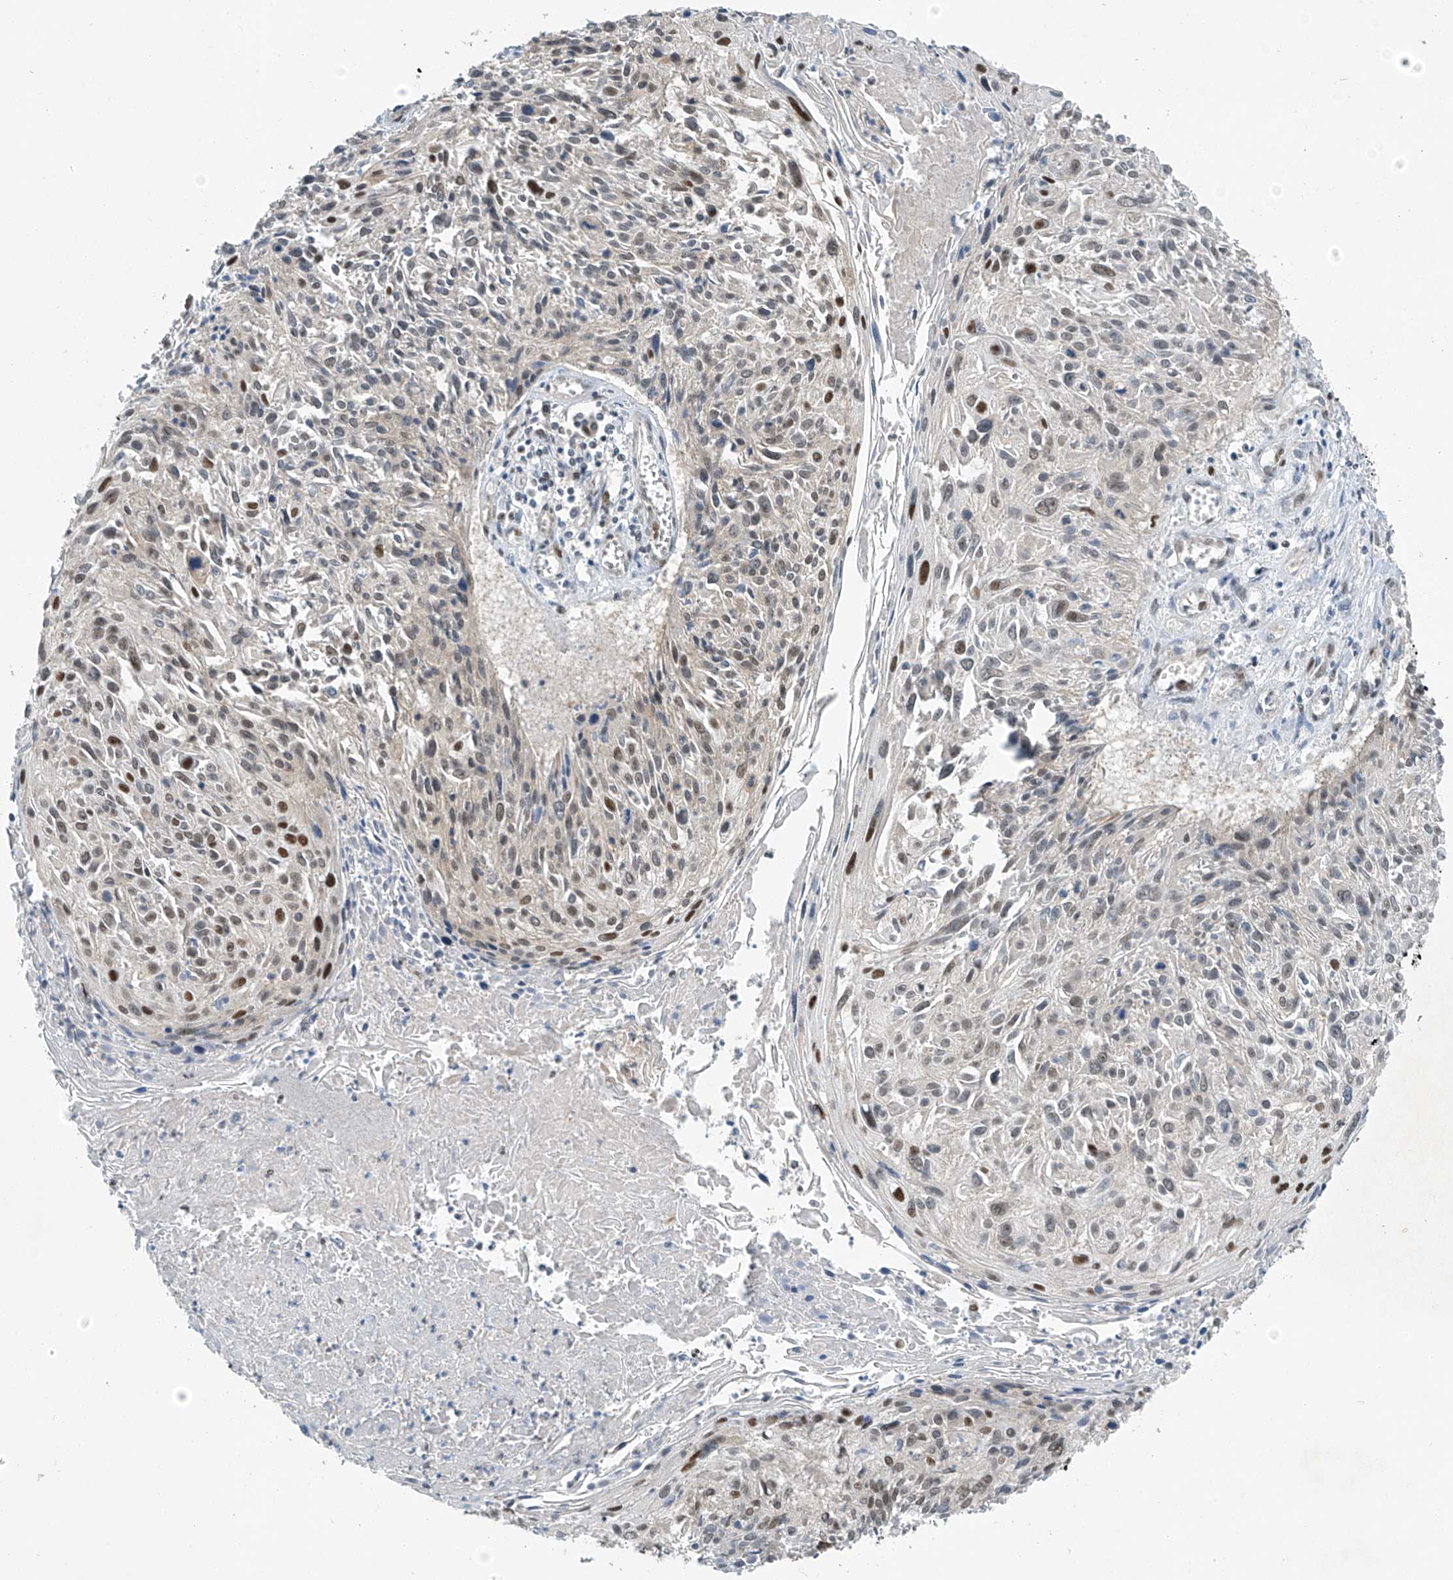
{"staining": {"intensity": "moderate", "quantity": "25%-75%", "location": "nuclear"}, "tissue": "cervical cancer", "cell_type": "Tumor cells", "image_type": "cancer", "snomed": [{"axis": "morphology", "description": "Squamous cell carcinoma, NOS"}, {"axis": "topography", "description": "Cervix"}], "caption": "Cervical squamous cell carcinoma stained for a protein (brown) exhibits moderate nuclear positive expression in approximately 25%-75% of tumor cells.", "gene": "TAF8", "patient": {"sex": "female", "age": 51}}